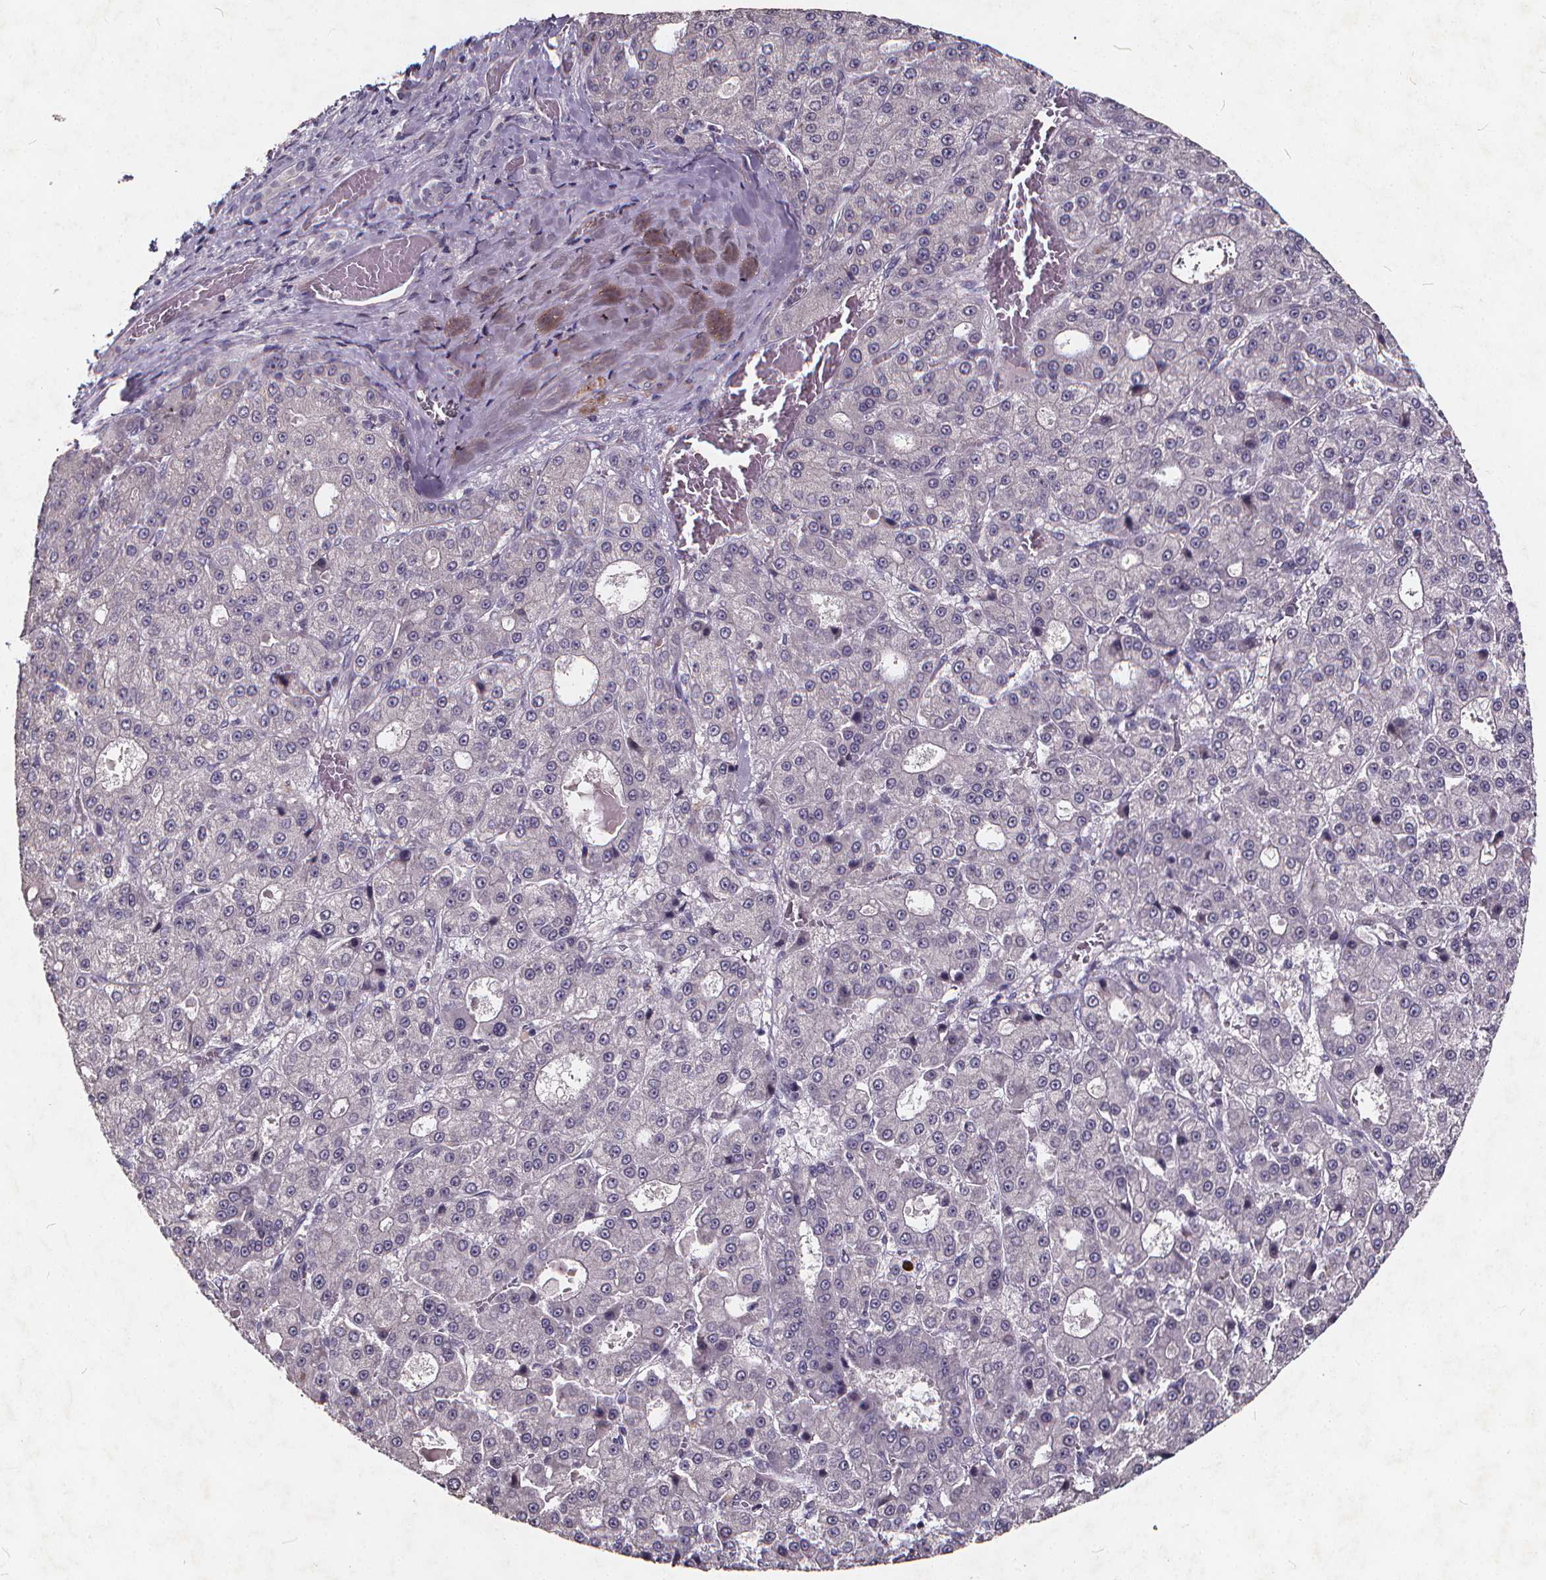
{"staining": {"intensity": "negative", "quantity": "none", "location": "none"}, "tissue": "liver cancer", "cell_type": "Tumor cells", "image_type": "cancer", "snomed": [{"axis": "morphology", "description": "Carcinoma, Hepatocellular, NOS"}, {"axis": "topography", "description": "Liver"}], "caption": "There is no significant staining in tumor cells of liver hepatocellular carcinoma. (DAB (3,3'-diaminobenzidine) immunohistochemistry, high magnification).", "gene": "TSPAN14", "patient": {"sex": "male", "age": 70}}